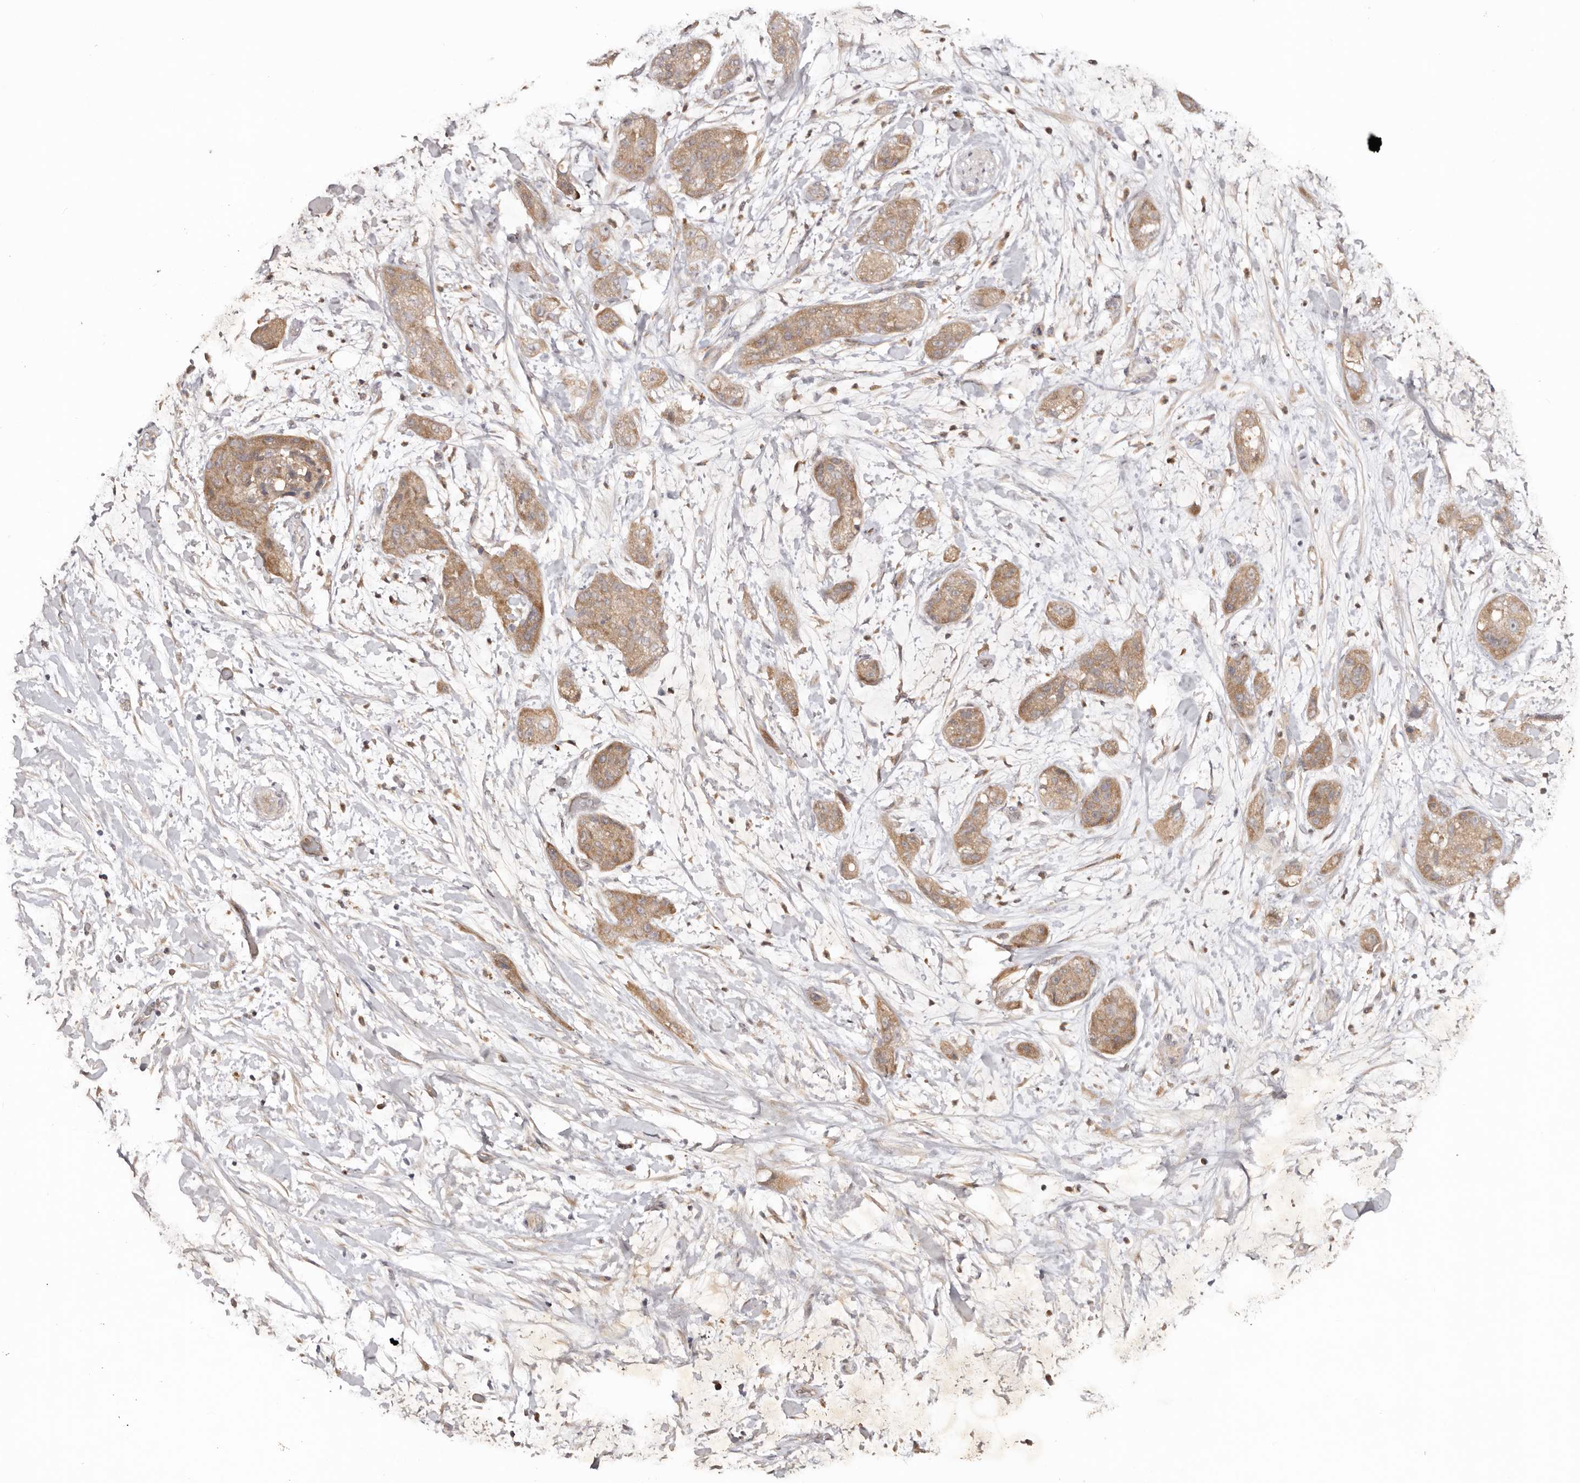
{"staining": {"intensity": "moderate", "quantity": ">75%", "location": "cytoplasmic/membranous"}, "tissue": "pancreatic cancer", "cell_type": "Tumor cells", "image_type": "cancer", "snomed": [{"axis": "morphology", "description": "Adenocarcinoma, NOS"}, {"axis": "topography", "description": "Pancreas"}], "caption": "Immunohistochemical staining of pancreatic cancer (adenocarcinoma) reveals medium levels of moderate cytoplasmic/membranous positivity in about >75% of tumor cells.", "gene": "PKIB", "patient": {"sex": "female", "age": 78}}